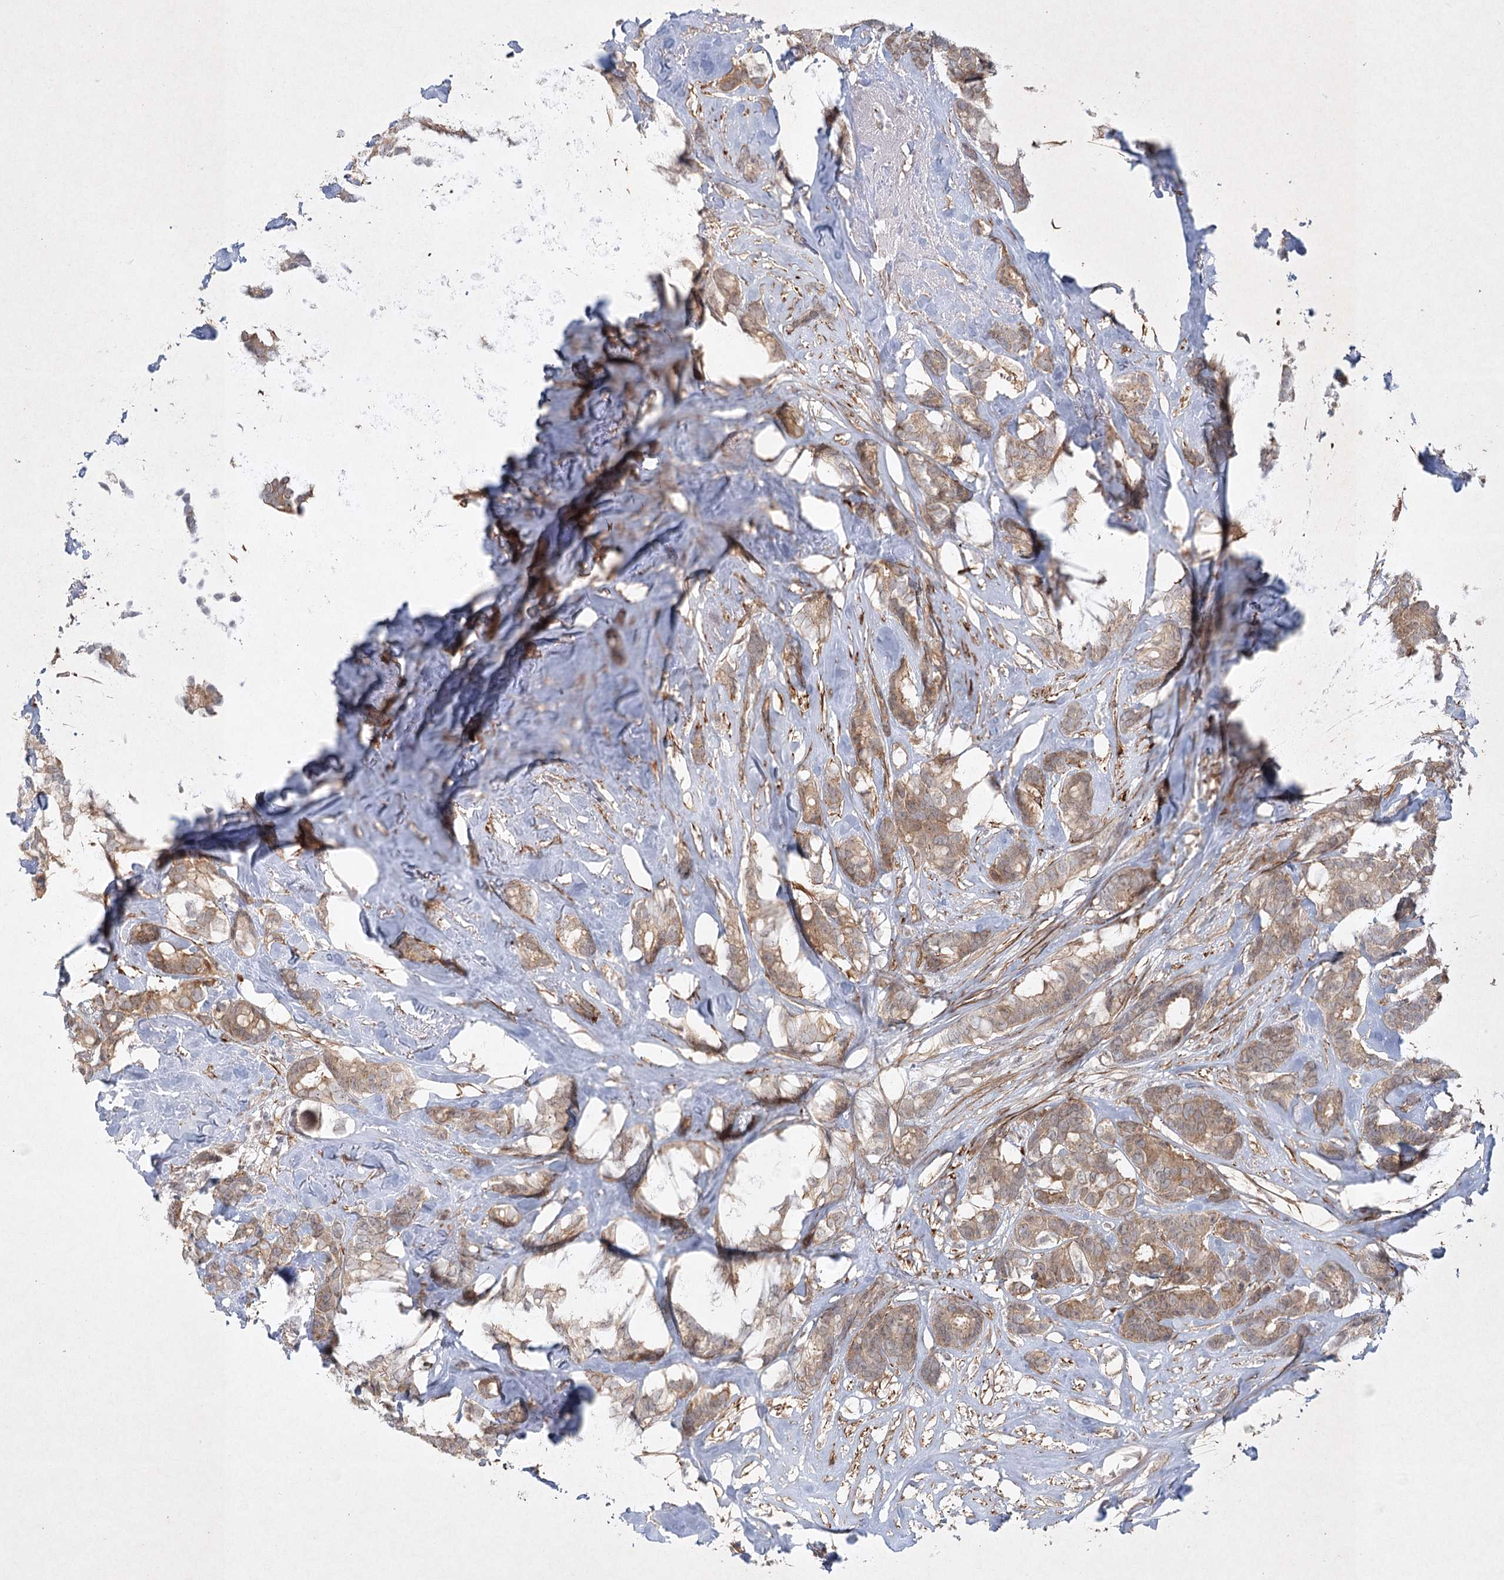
{"staining": {"intensity": "weak", "quantity": ">75%", "location": "cytoplasmic/membranous"}, "tissue": "breast cancer", "cell_type": "Tumor cells", "image_type": "cancer", "snomed": [{"axis": "morphology", "description": "Duct carcinoma"}, {"axis": "topography", "description": "Breast"}], "caption": "Immunohistochemistry (IHC) (DAB (3,3'-diaminobenzidine)) staining of human breast cancer (invasive ductal carcinoma) demonstrates weak cytoplasmic/membranous protein staining in about >75% of tumor cells.", "gene": "SH2D3A", "patient": {"sex": "female", "age": 87}}